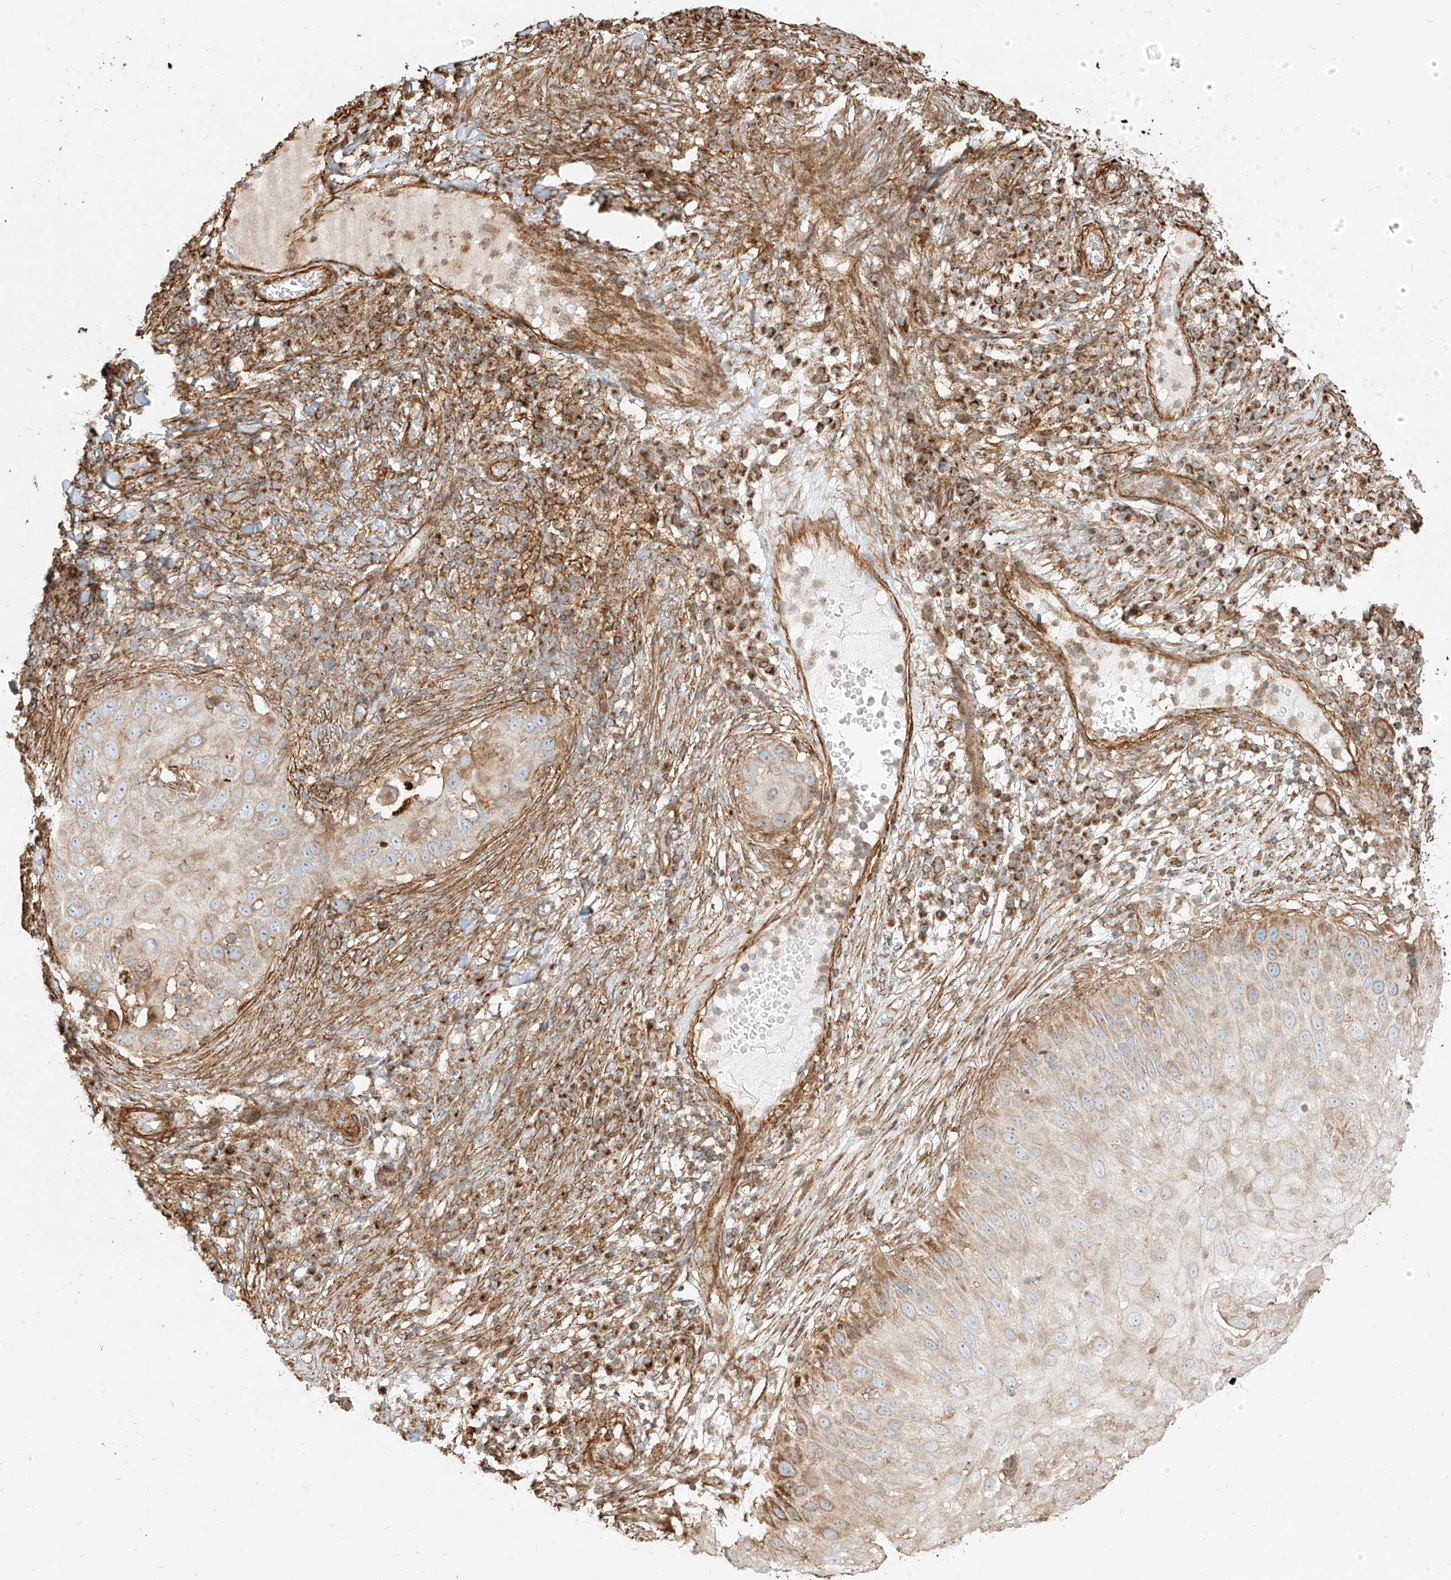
{"staining": {"intensity": "weak", "quantity": "25%-75%", "location": "cytoplasmic/membranous"}, "tissue": "skin cancer", "cell_type": "Tumor cells", "image_type": "cancer", "snomed": [{"axis": "morphology", "description": "Squamous cell carcinoma, NOS"}, {"axis": "topography", "description": "Skin"}], "caption": "DAB immunohistochemical staining of human skin squamous cell carcinoma reveals weak cytoplasmic/membranous protein expression in approximately 25%-75% of tumor cells.", "gene": "MTX2", "patient": {"sex": "female", "age": 44}}